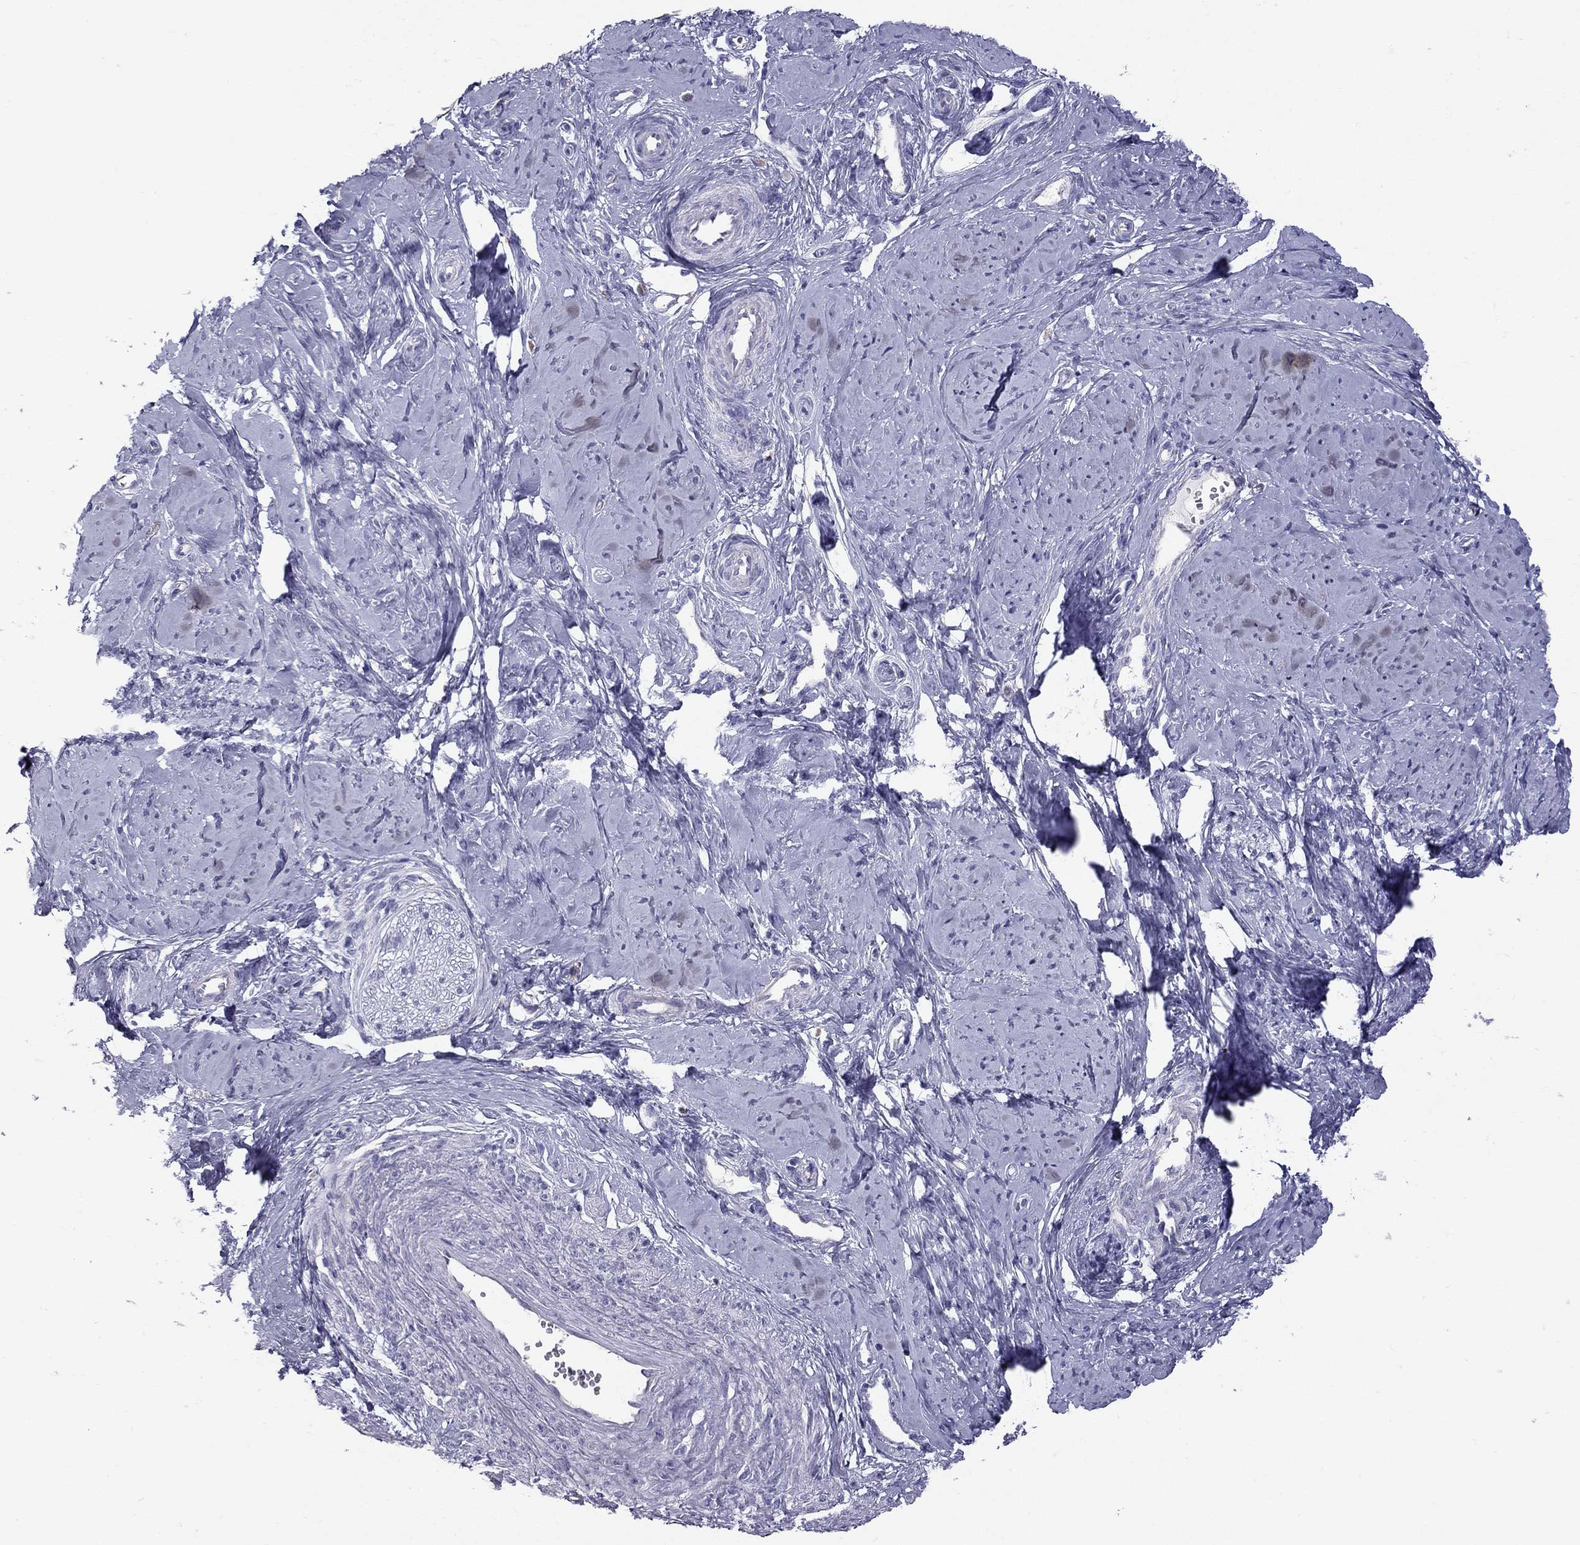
{"staining": {"intensity": "negative", "quantity": "none", "location": "none"}, "tissue": "smooth muscle", "cell_type": "Smooth muscle cells", "image_type": "normal", "snomed": [{"axis": "morphology", "description": "Normal tissue, NOS"}, {"axis": "topography", "description": "Smooth muscle"}], "caption": "Protein analysis of unremarkable smooth muscle demonstrates no significant expression in smooth muscle cells.", "gene": "TDRD6", "patient": {"sex": "female", "age": 48}}